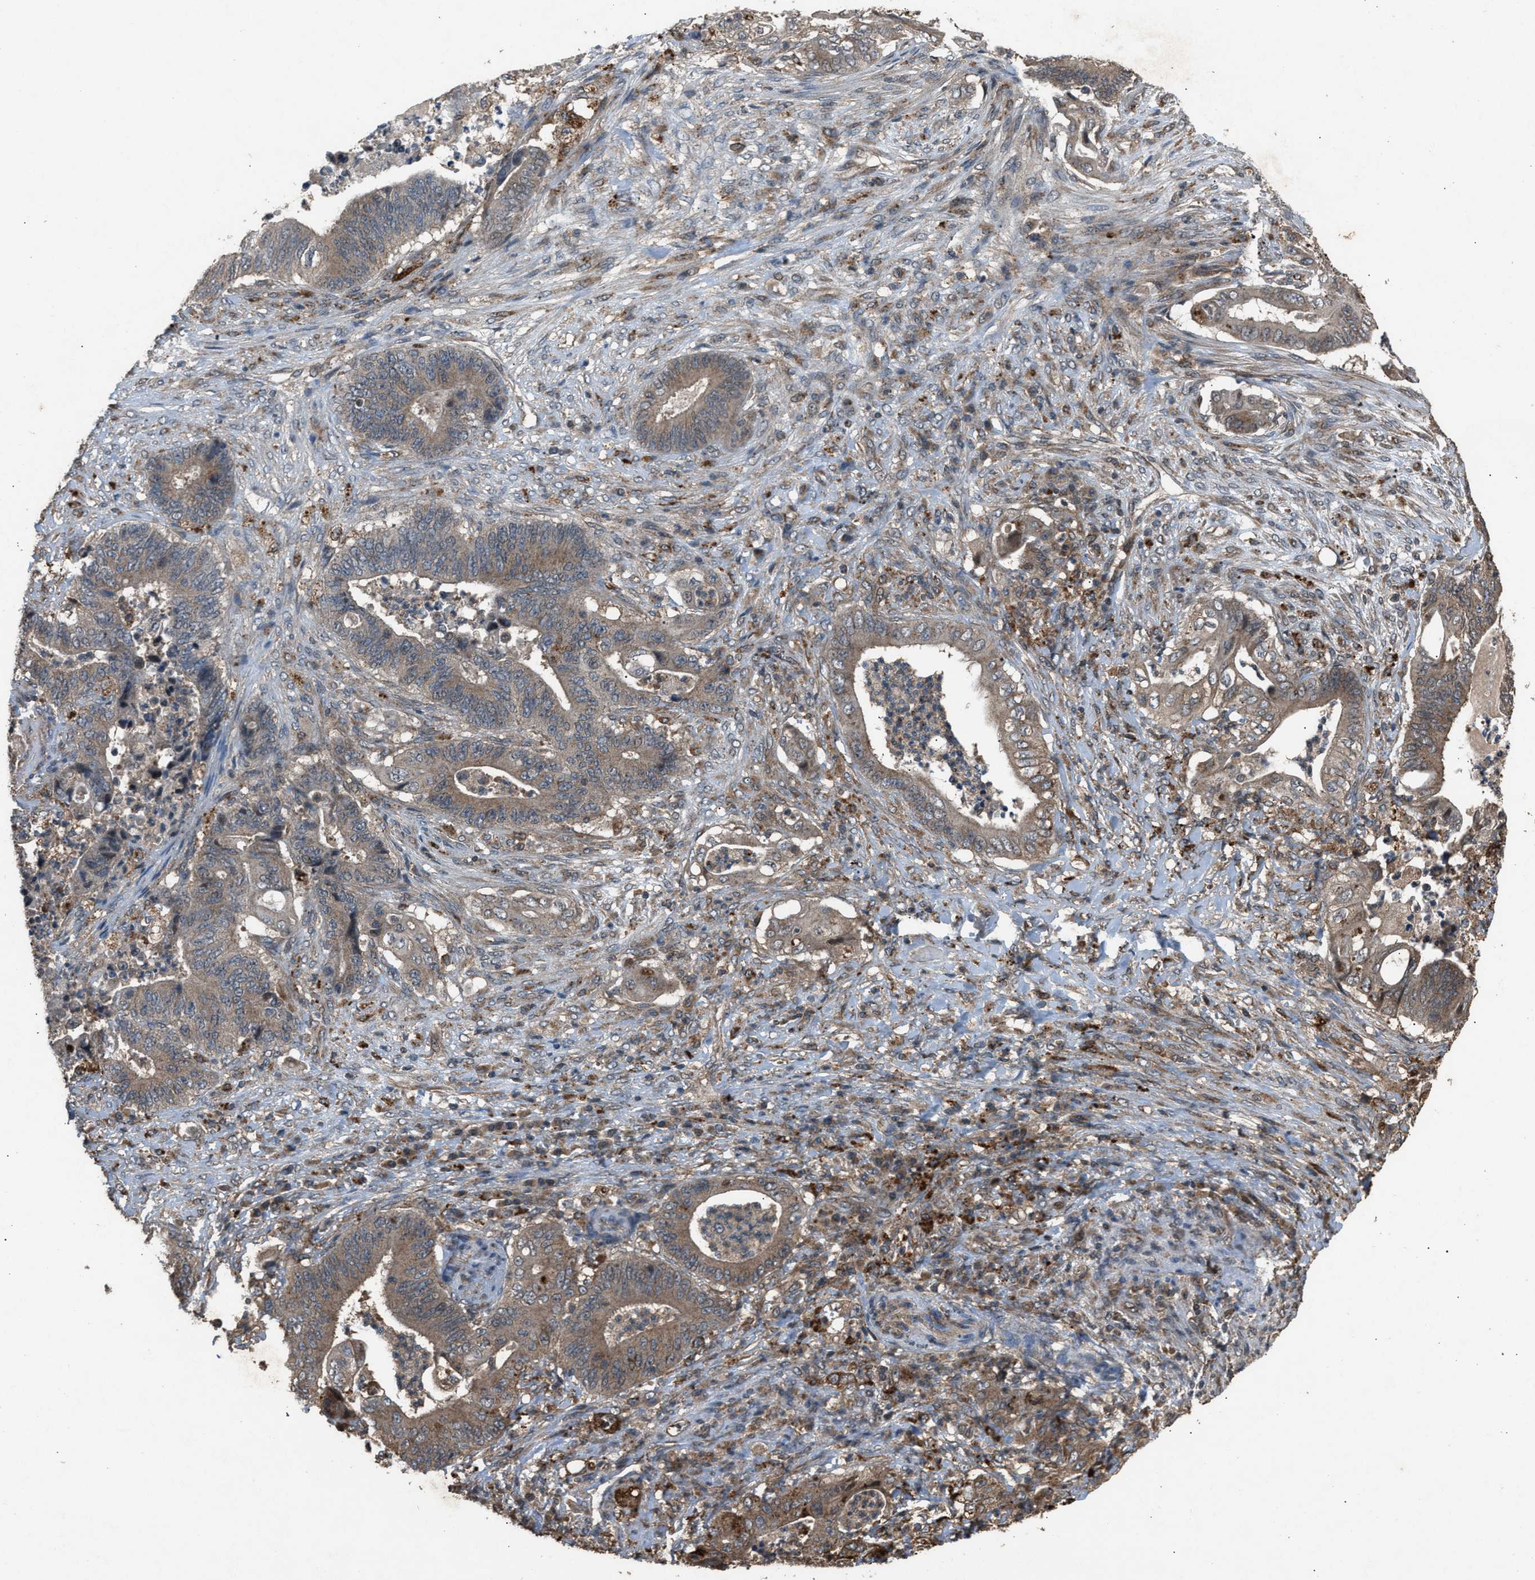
{"staining": {"intensity": "moderate", "quantity": ">75%", "location": "cytoplasmic/membranous"}, "tissue": "stomach cancer", "cell_type": "Tumor cells", "image_type": "cancer", "snomed": [{"axis": "morphology", "description": "Adenocarcinoma, NOS"}, {"axis": "topography", "description": "Stomach"}], "caption": "Immunohistochemistry (IHC) histopathology image of neoplastic tissue: human stomach cancer stained using immunohistochemistry reveals medium levels of moderate protein expression localized specifically in the cytoplasmic/membranous of tumor cells, appearing as a cytoplasmic/membranous brown color.", "gene": "PSMD1", "patient": {"sex": "female", "age": 73}}